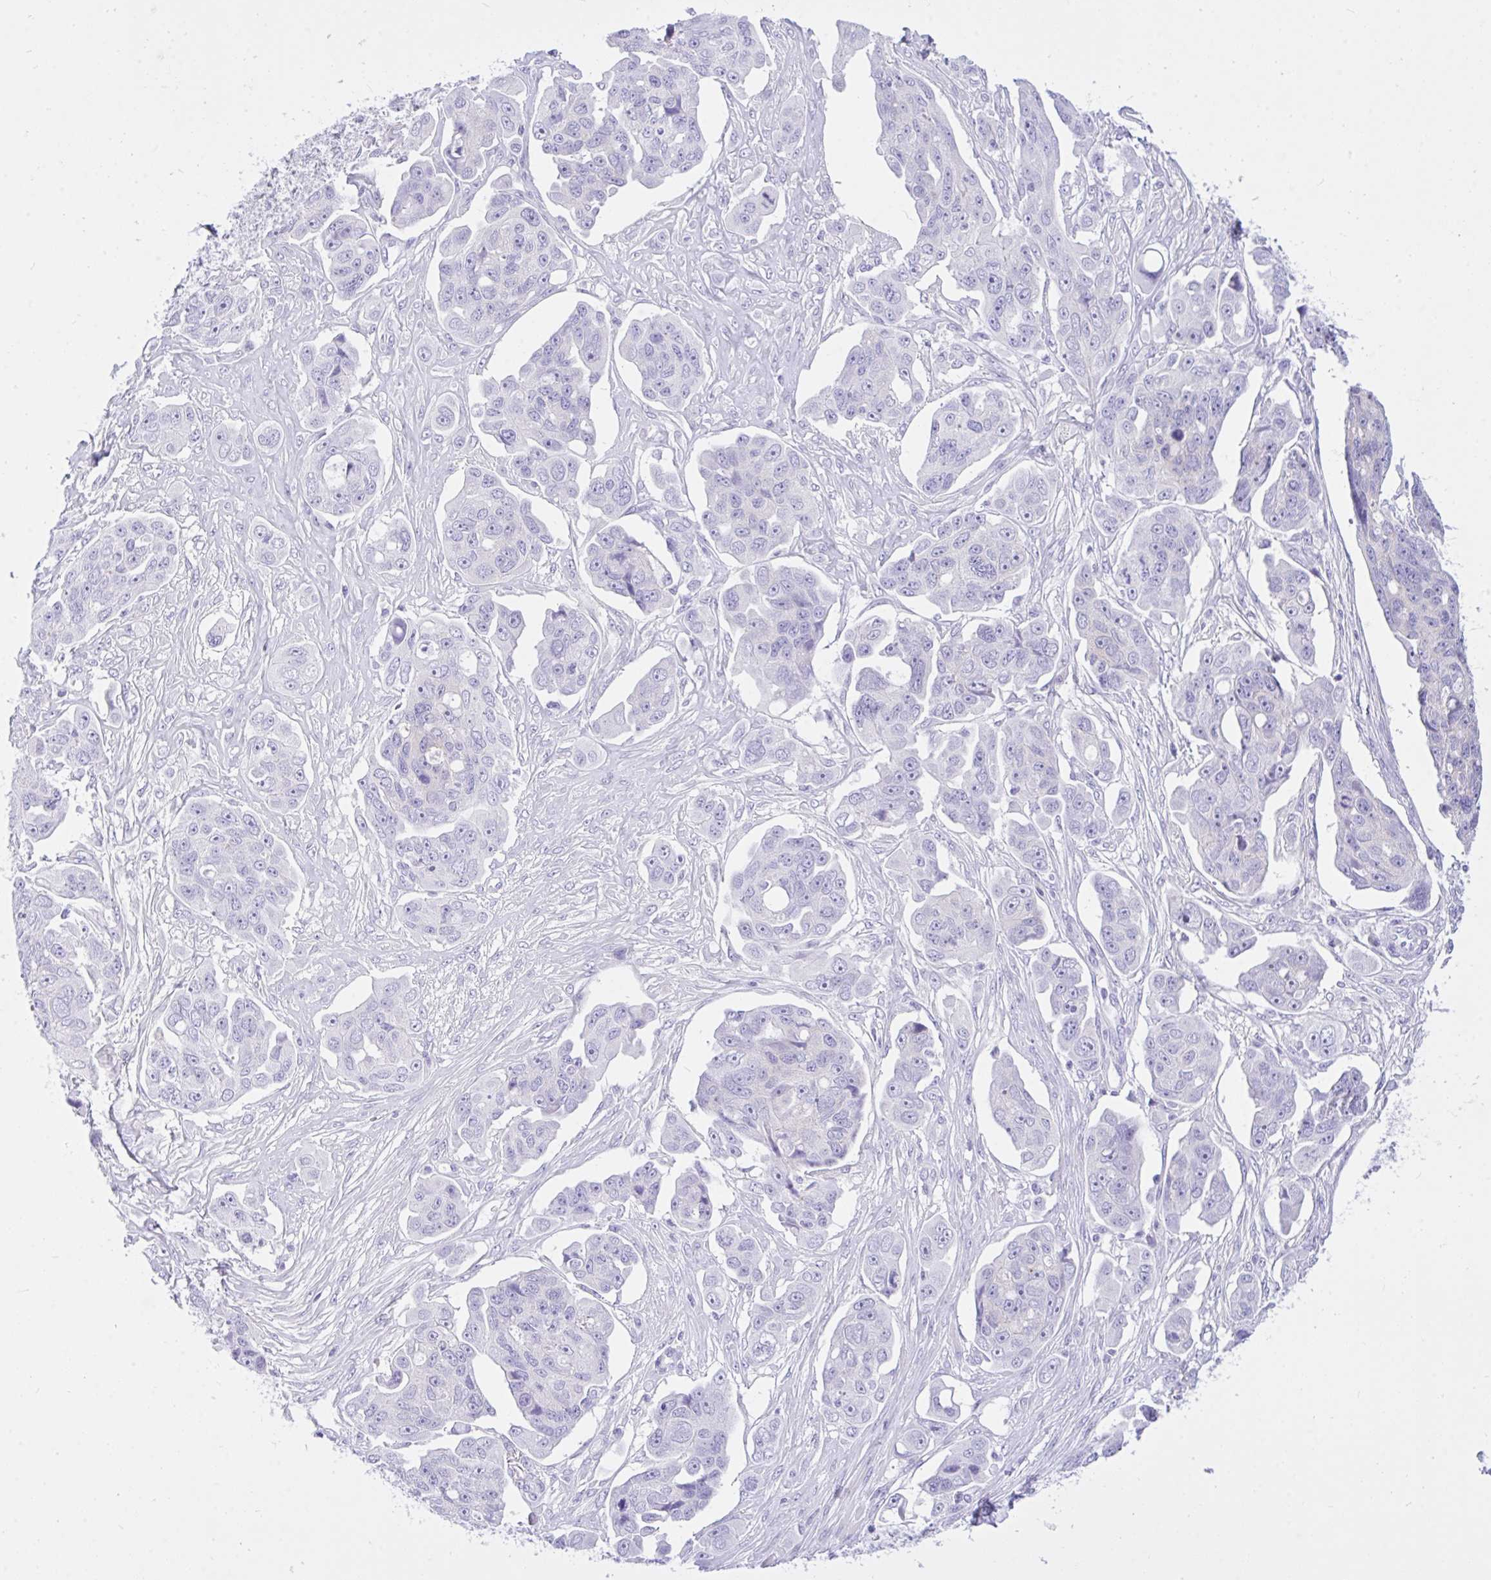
{"staining": {"intensity": "negative", "quantity": "none", "location": "none"}, "tissue": "ovarian cancer", "cell_type": "Tumor cells", "image_type": "cancer", "snomed": [{"axis": "morphology", "description": "Carcinoma, endometroid"}, {"axis": "topography", "description": "Ovary"}], "caption": "Immunohistochemical staining of ovarian endometroid carcinoma shows no significant expression in tumor cells.", "gene": "TLN2", "patient": {"sex": "female", "age": 70}}